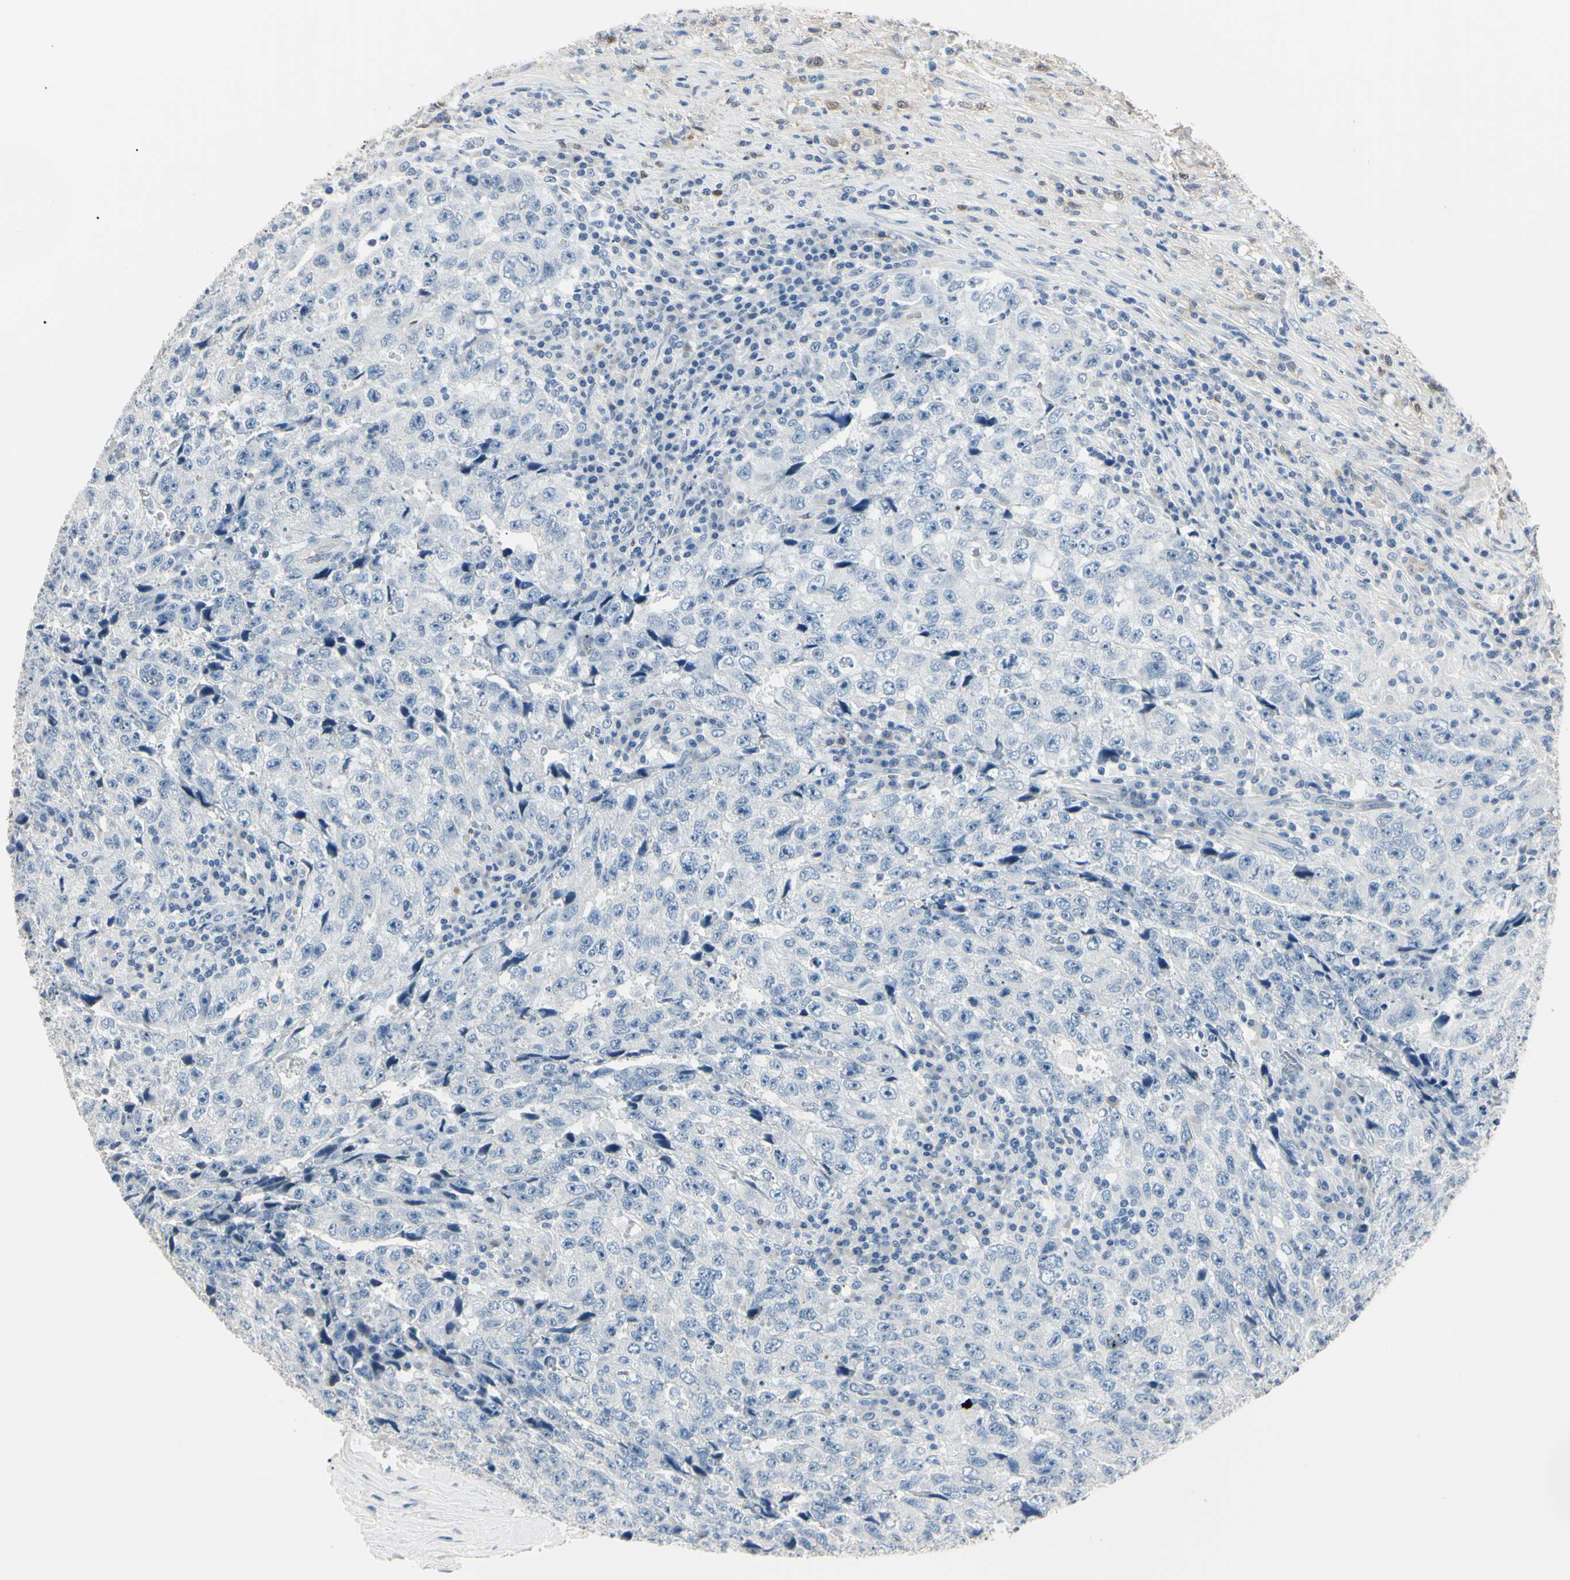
{"staining": {"intensity": "negative", "quantity": "none", "location": "none"}, "tissue": "testis cancer", "cell_type": "Tumor cells", "image_type": "cancer", "snomed": [{"axis": "morphology", "description": "Necrosis, NOS"}, {"axis": "morphology", "description": "Carcinoma, Embryonal, NOS"}, {"axis": "topography", "description": "Testis"}], "caption": "This is a histopathology image of IHC staining of embryonal carcinoma (testis), which shows no staining in tumor cells.", "gene": "AKR1C3", "patient": {"sex": "male", "age": 19}}